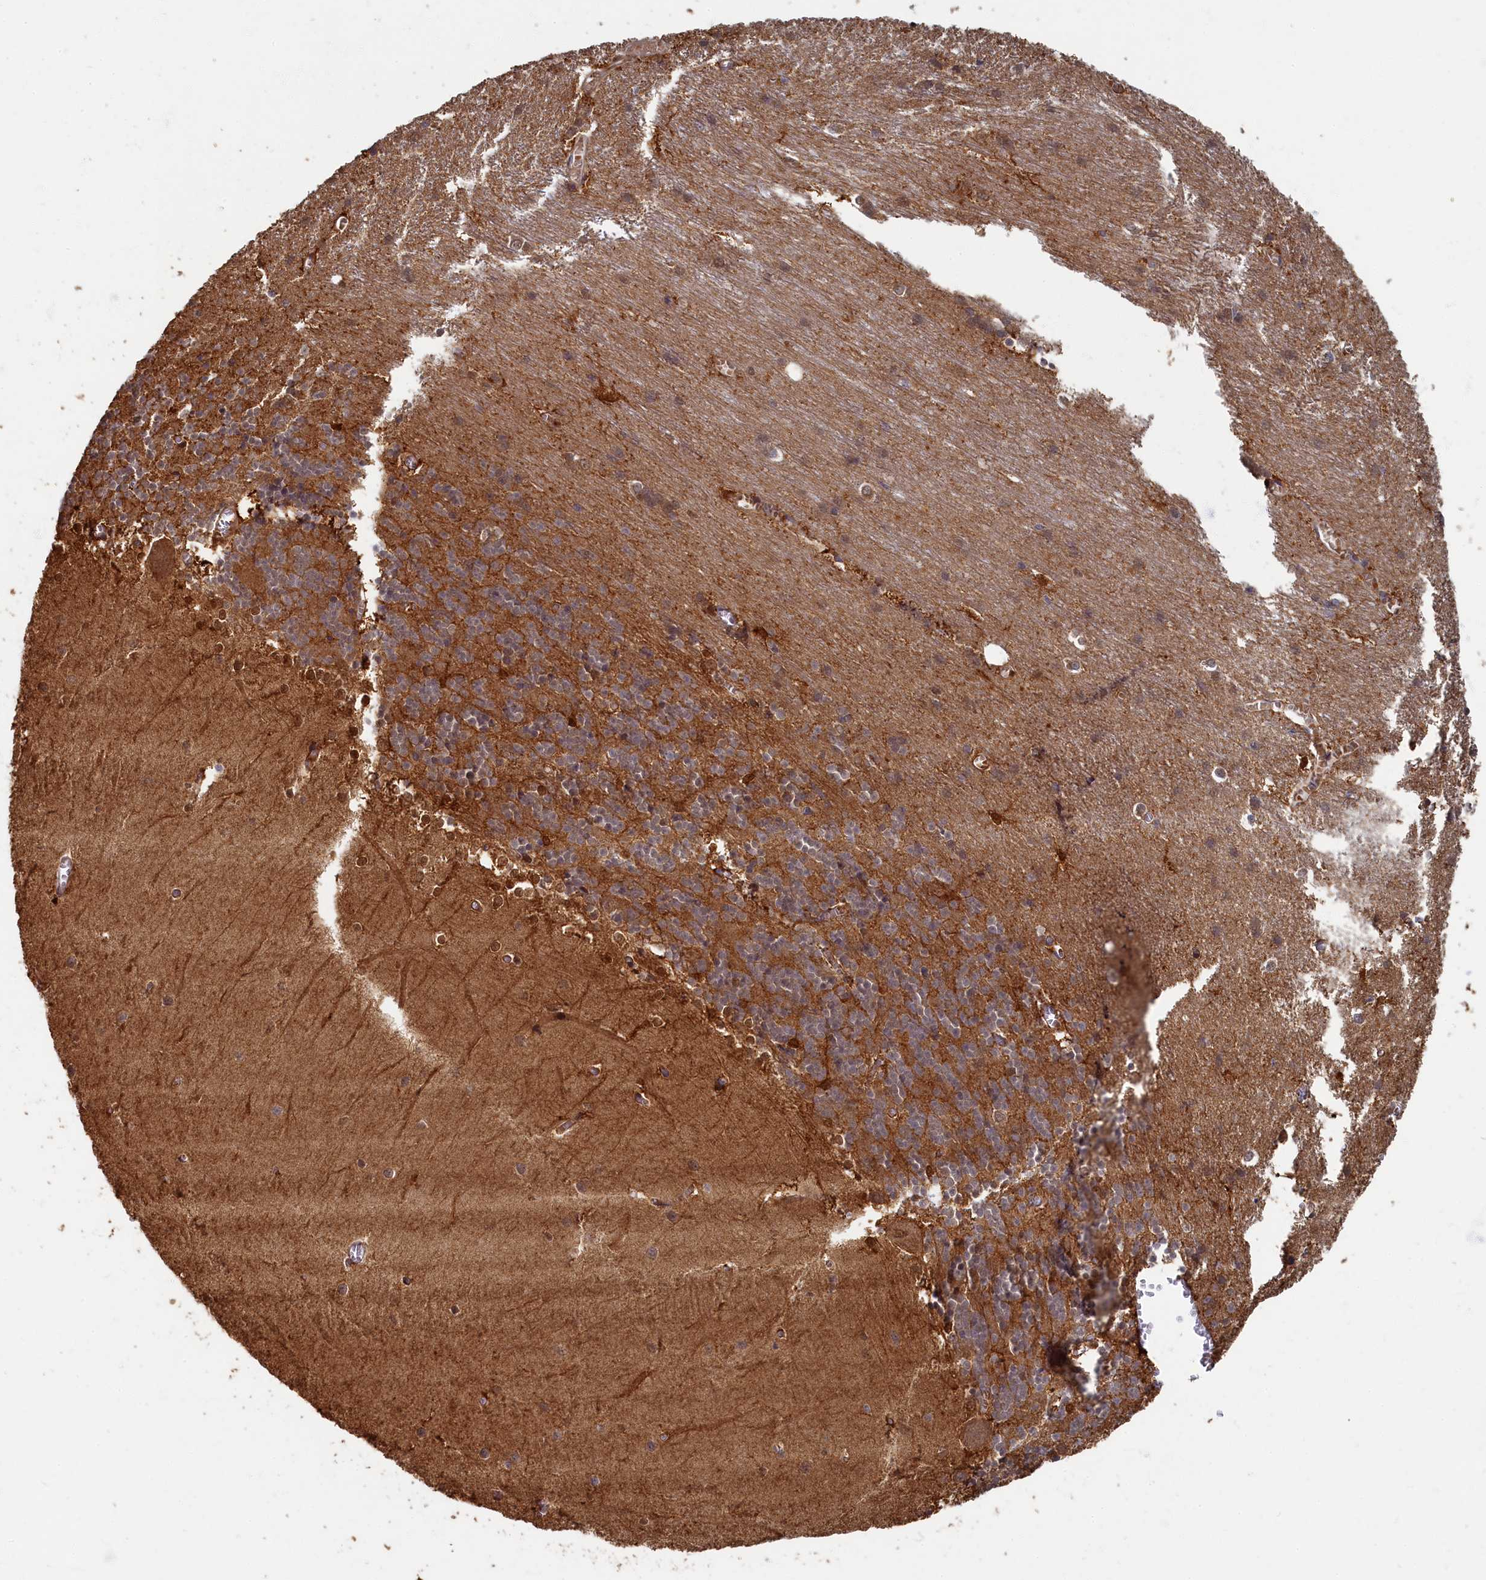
{"staining": {"intensity": "moderate", "quantity": ">75%", "location": "cytoplasmic/membranous"}, "tissue": "cerebellum", "cell_type": "Cells in granular layer", "image_type": "normal", "snomed": [{"axis": "morphology", "description": "Normal tissue, NOS"}, {"axis": "topography", "description": "Cerebellum"}], "caption": "Protein staining demonstrates moderate cytoplasmic/membranous staining in about >75% of cells in granular layer in unremarkable cerebellum. (DAB = brown stain, brightfield microscopy at high magnification).", "gene": "HUNK", "patient": {"sex": "male", "age": 37}}